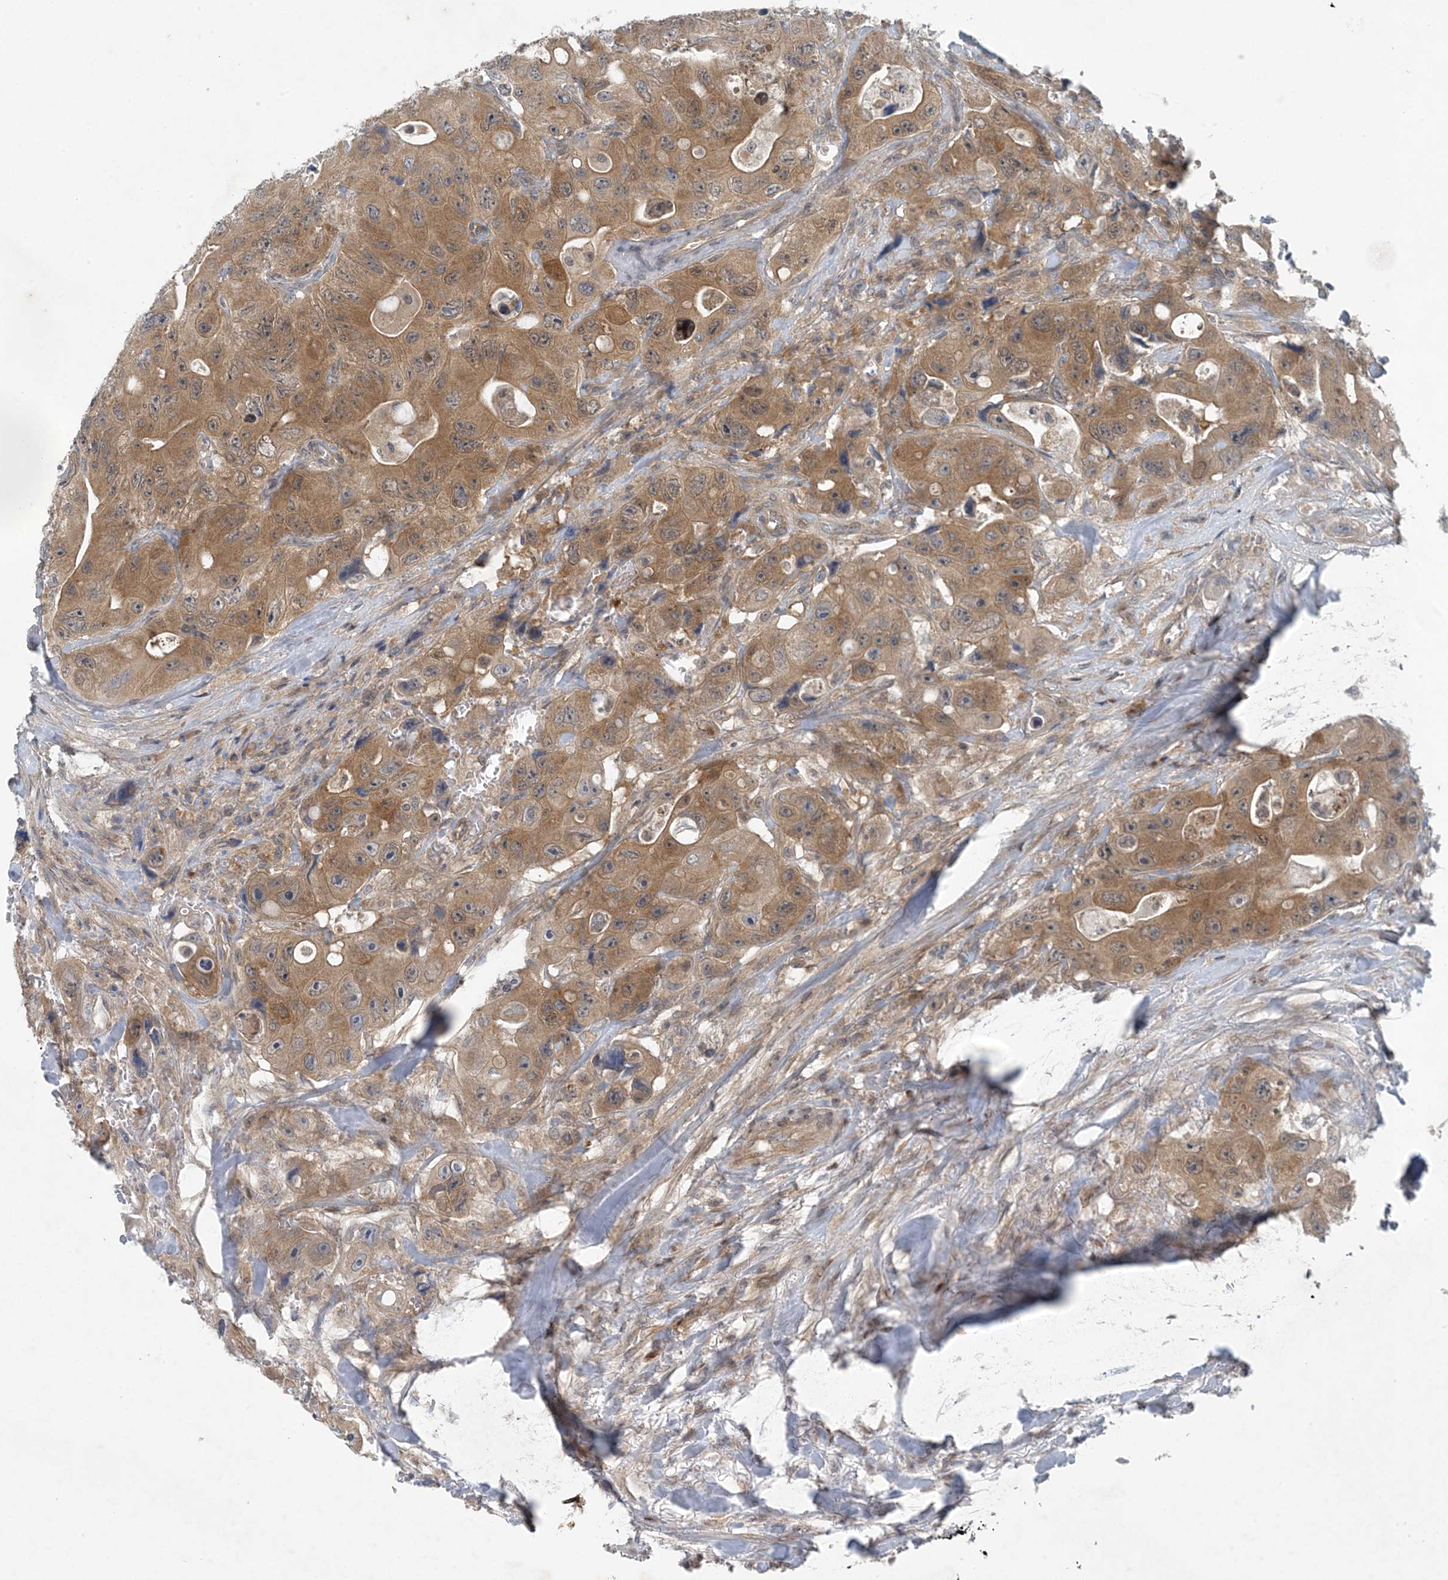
{"staining": {"intensity": "moderate", "quantity": ">75%", "location": "cytoplasmic/membranous"}, "tissue": "colorectal cancer", "cell_type": "Tumor cells", "image_type": "cancer", "snomed": [{"axis": "morphology", "description": "Adenocarcinoma, NOS"}, {"axis": "topography", "description": "Colon"}], "caption": "A photomicrograph of colorectal cancer stained for a protein shows moderate cytoplasmic/membranous brown staining in tumor cells. The staining was performed using DAB to visualize the protein expression in brown, while the nuclei were stained in blue with hematoxylin (Magnification: 20x).", "gene": "HIKESHI", "patient": {"sex": "female", "age": 46}}